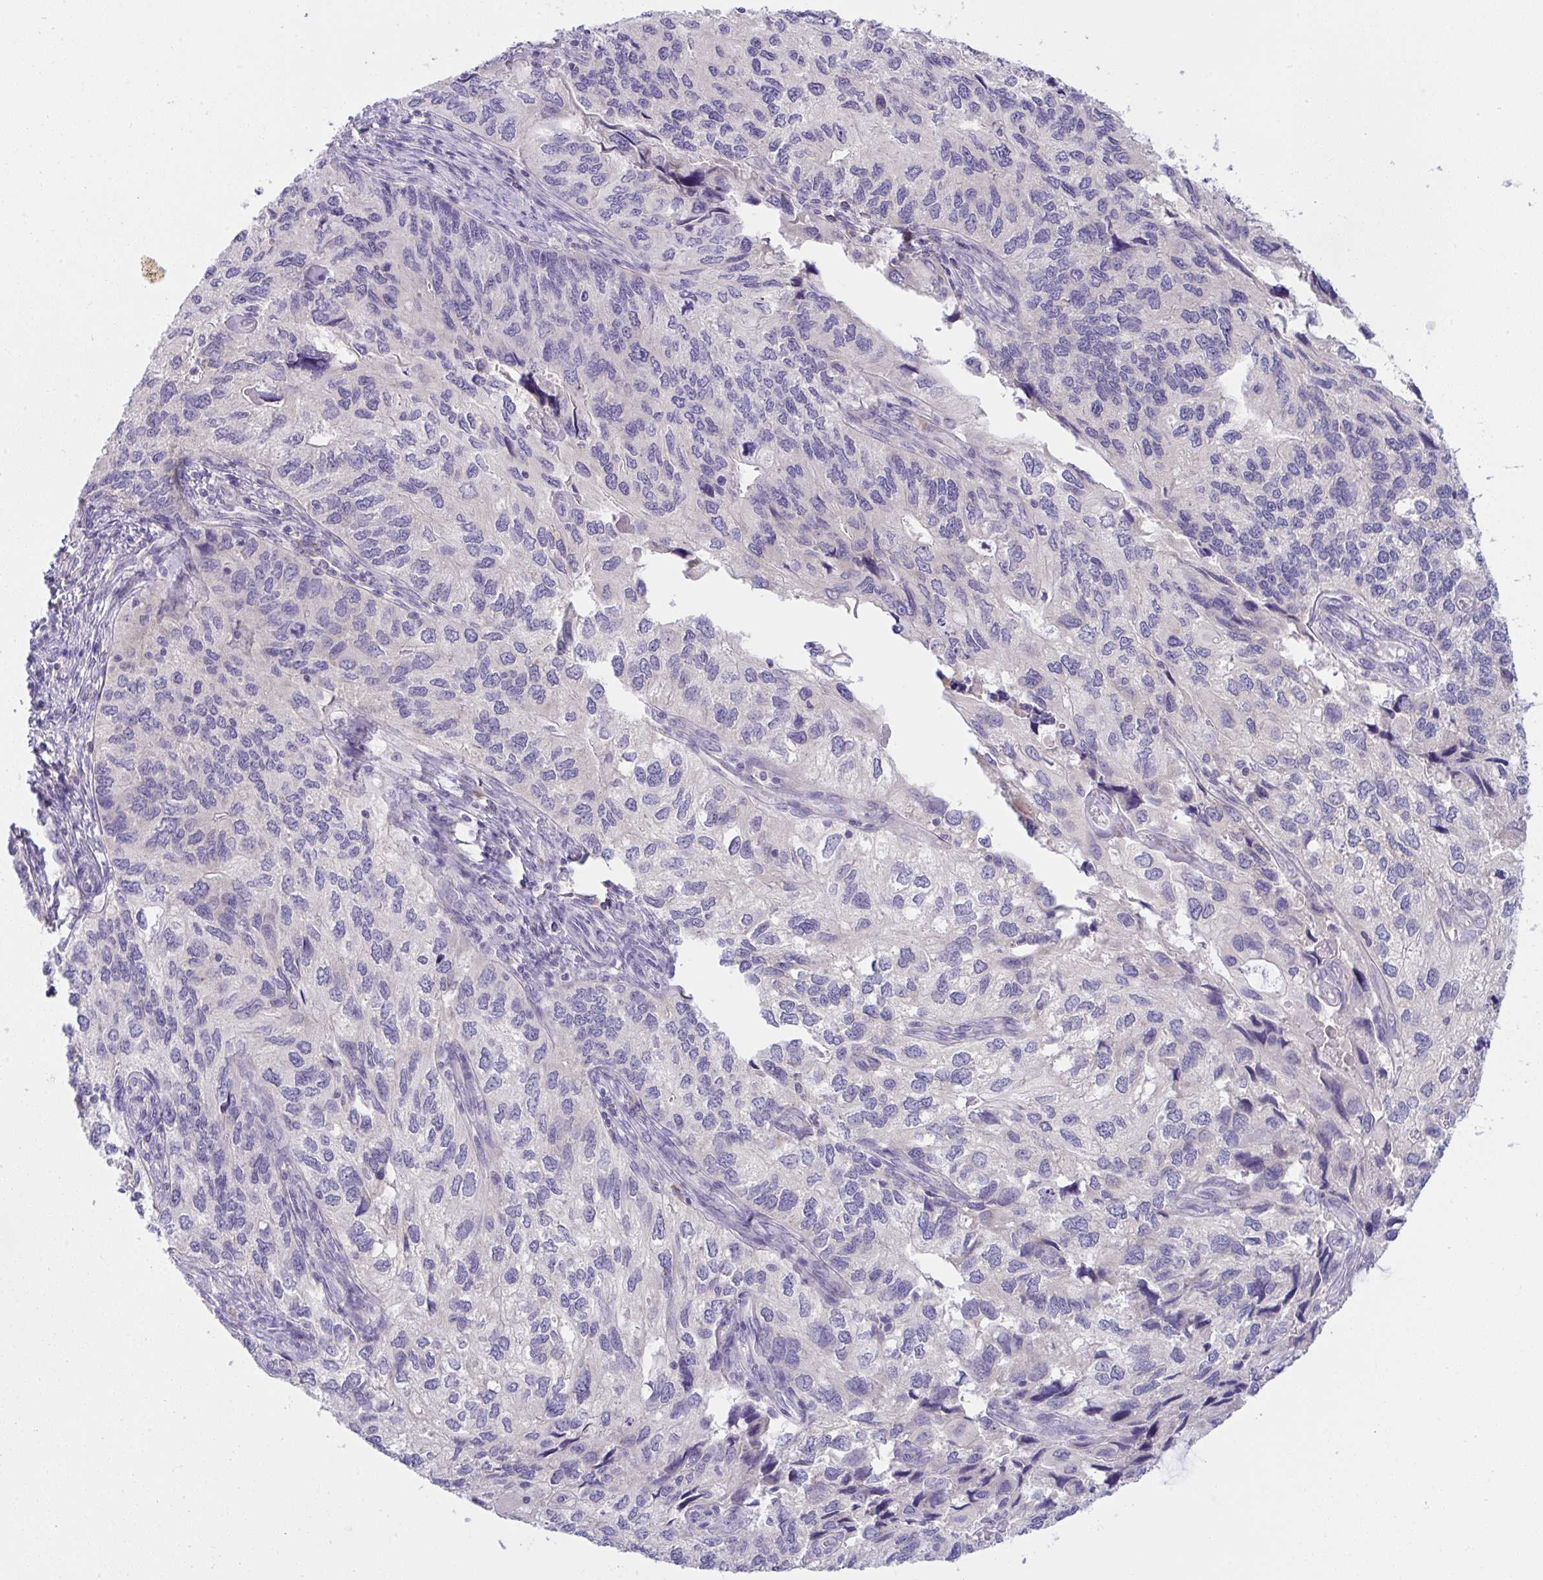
{"staining": {"intensity": "negative", "quantity": "none", "location": "none"}, "tissue": "endometrial cancer", "cell_type": "Tumor cells", "image_type": "cancer", "snomed": [{"axis": "morphology", "description": "Carcinoma, NOS"}, {"axis": "topography", "description": "Uterus"}], "caption": "This micrograph is of carcinoma (endometrial) stained with IHC to label a protein in brown with the nuclei are counter-stained blue. There is no positivity in tumor cells. The staining is performed using DAB brown chromogen with nuclei counter-stained in using hematoxylin.", "gene": "TMEM41A", "patient": {"sex": "female", "age": 76}}